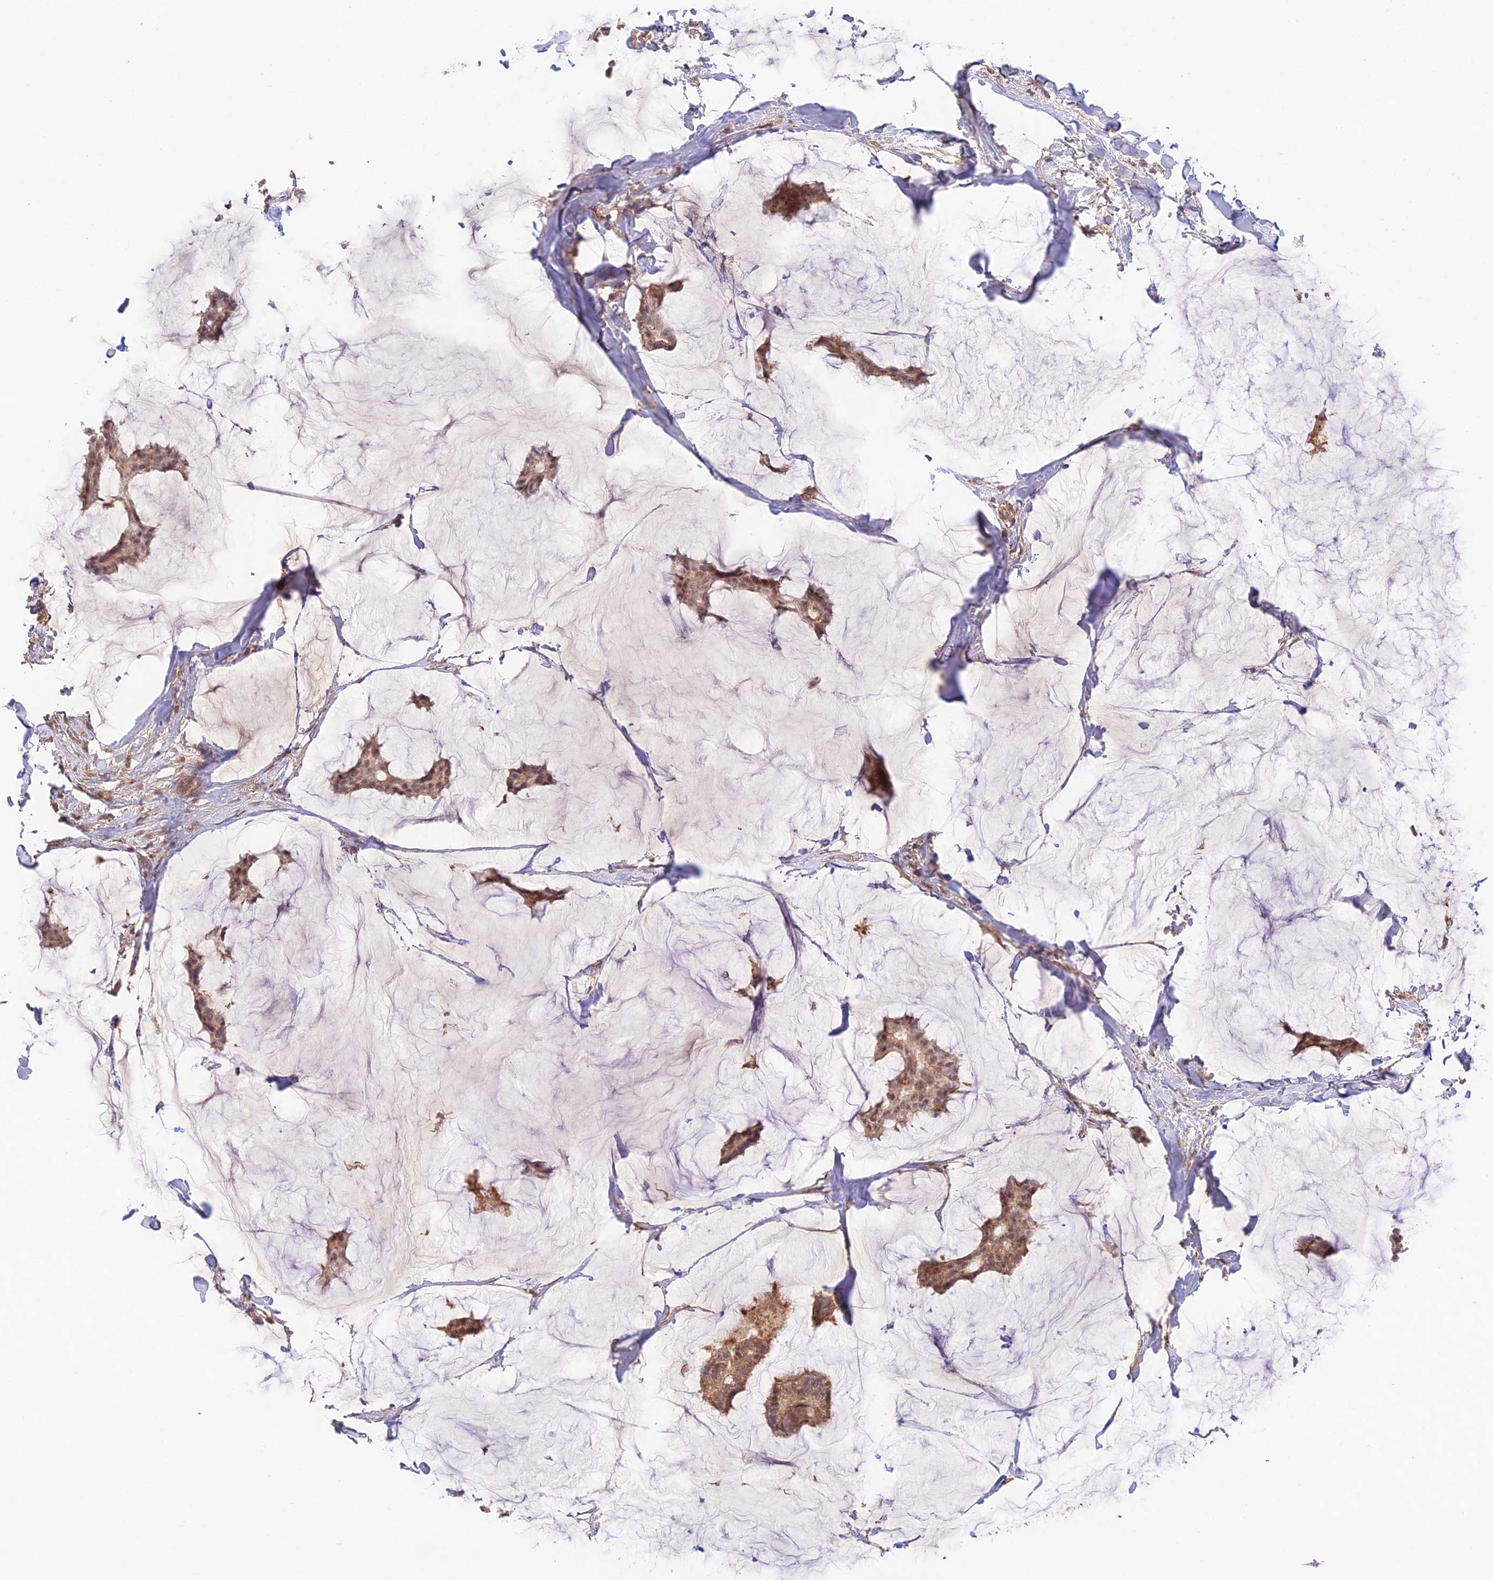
{"staining": {"intensity": "moderate", "quantity": ">75%", "location": "cytoplasmic/membranous,nuclear"}, "tissue": "breast cancer", "cell_type": "Tumor cells", "image_type": "cancer", "snomed": [{"axis": "morphology", "description": "Duct carcinoma"}, {"axis": "topography", "description": "Breast"}], "caption": "Moderate cytoplasmic/membranous and nuclear expression is identified in approximately >75% of tumor cells in breast infiltrating ductal carcinoma.", "gene": "CLCF1", "patient": {"sex": "female", "age": 93}}